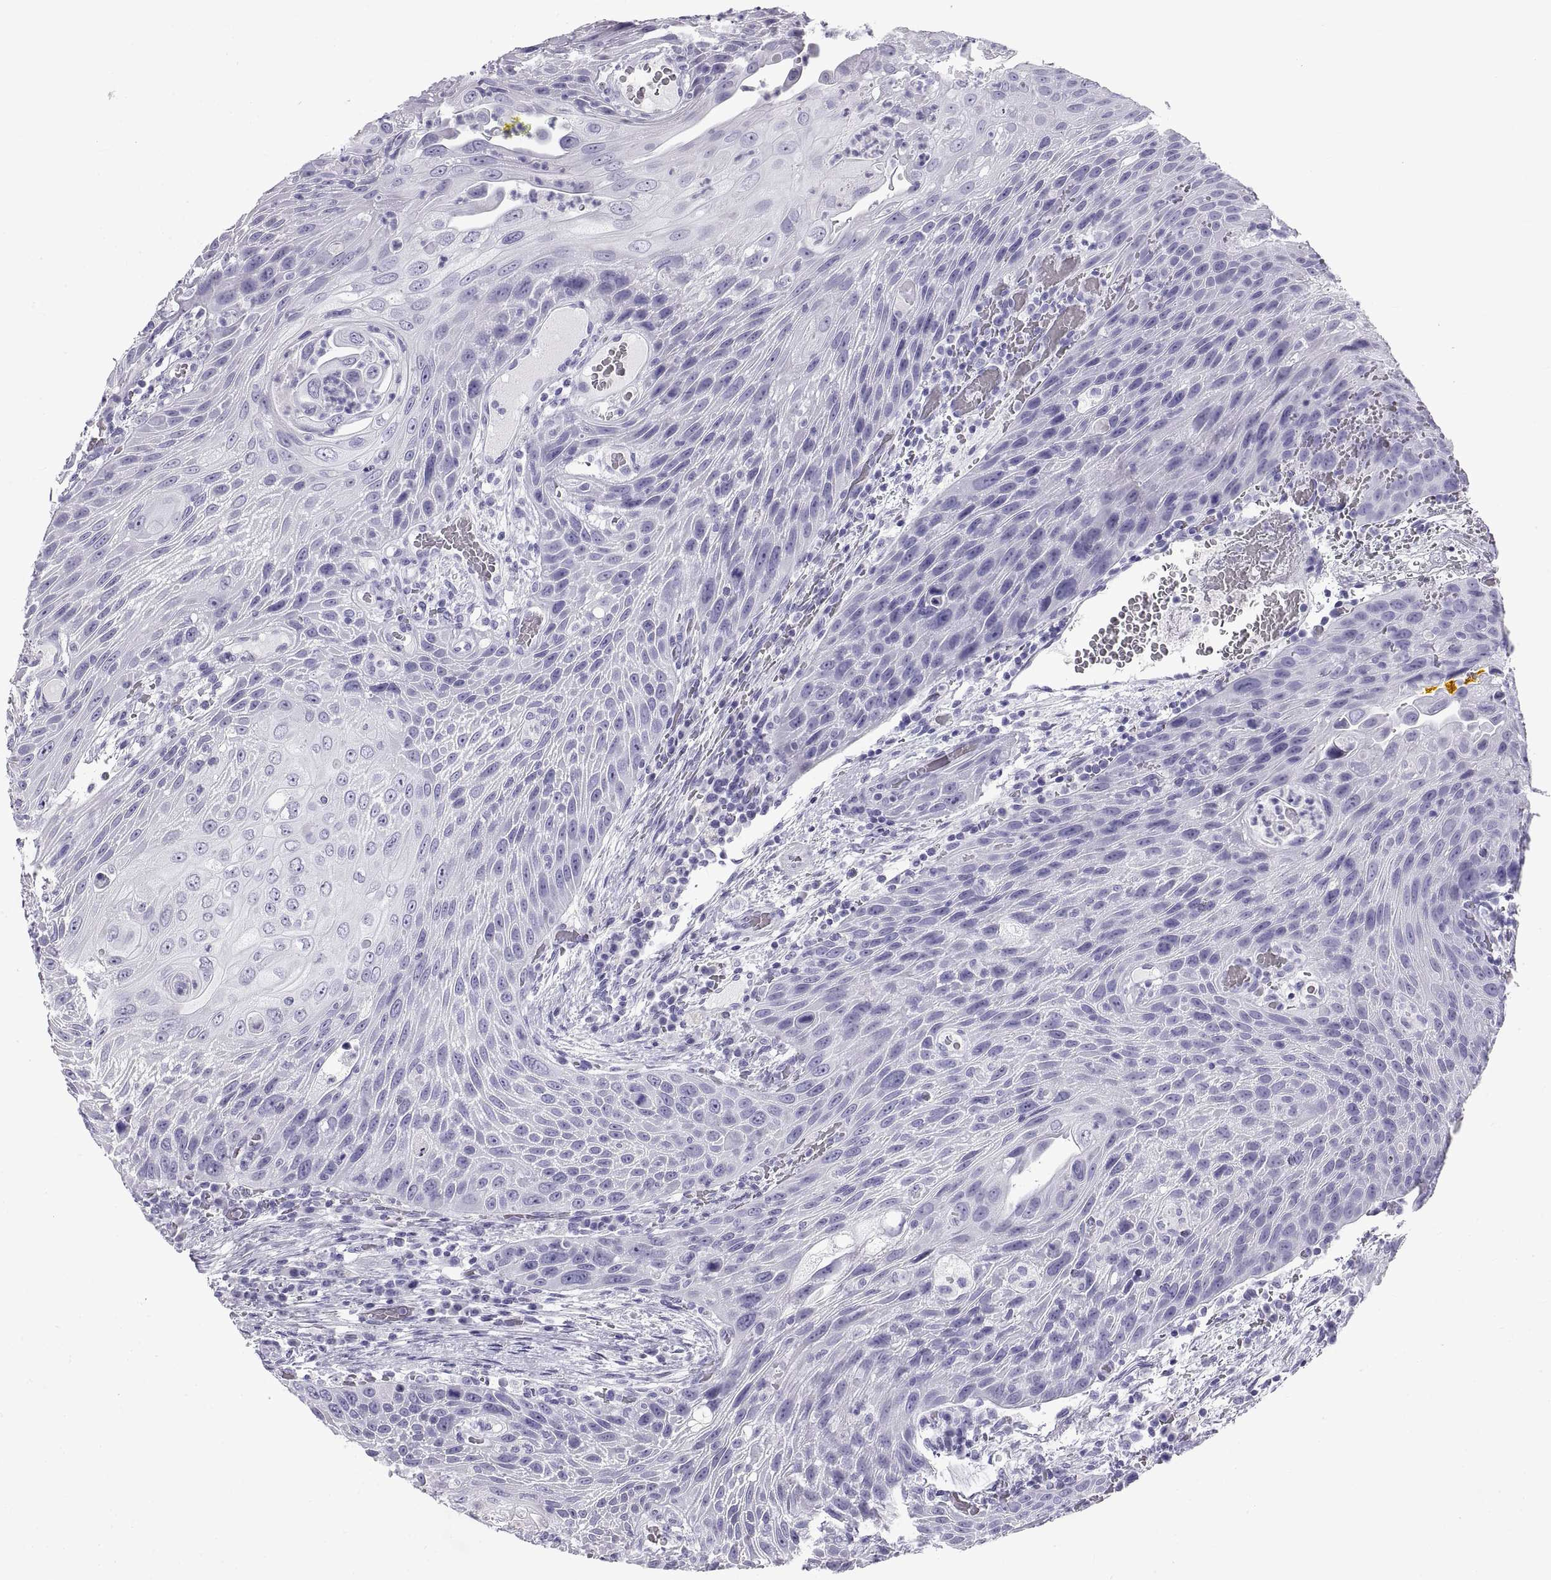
{"staining": {"intensity": "negative", "quantity": "none", "location": "none"}, "tissue": "head and neck cancer", "cell_type": "Tumor cells", "image_type": "cancer", "snomed": [{"axis": "morphology", "description": "Squamous cell carcinoma, NOS"}, {"axis": "topography", "description": "Head-Neck"}], "caption": "A high-resolution photomicrograph shows IHC staining of squamous cell carcinoma (head and neck), which reveals no significant expression in tumor cells.", "gene": "RLBP1", "patient": {"sex": "male", "age": 69}}